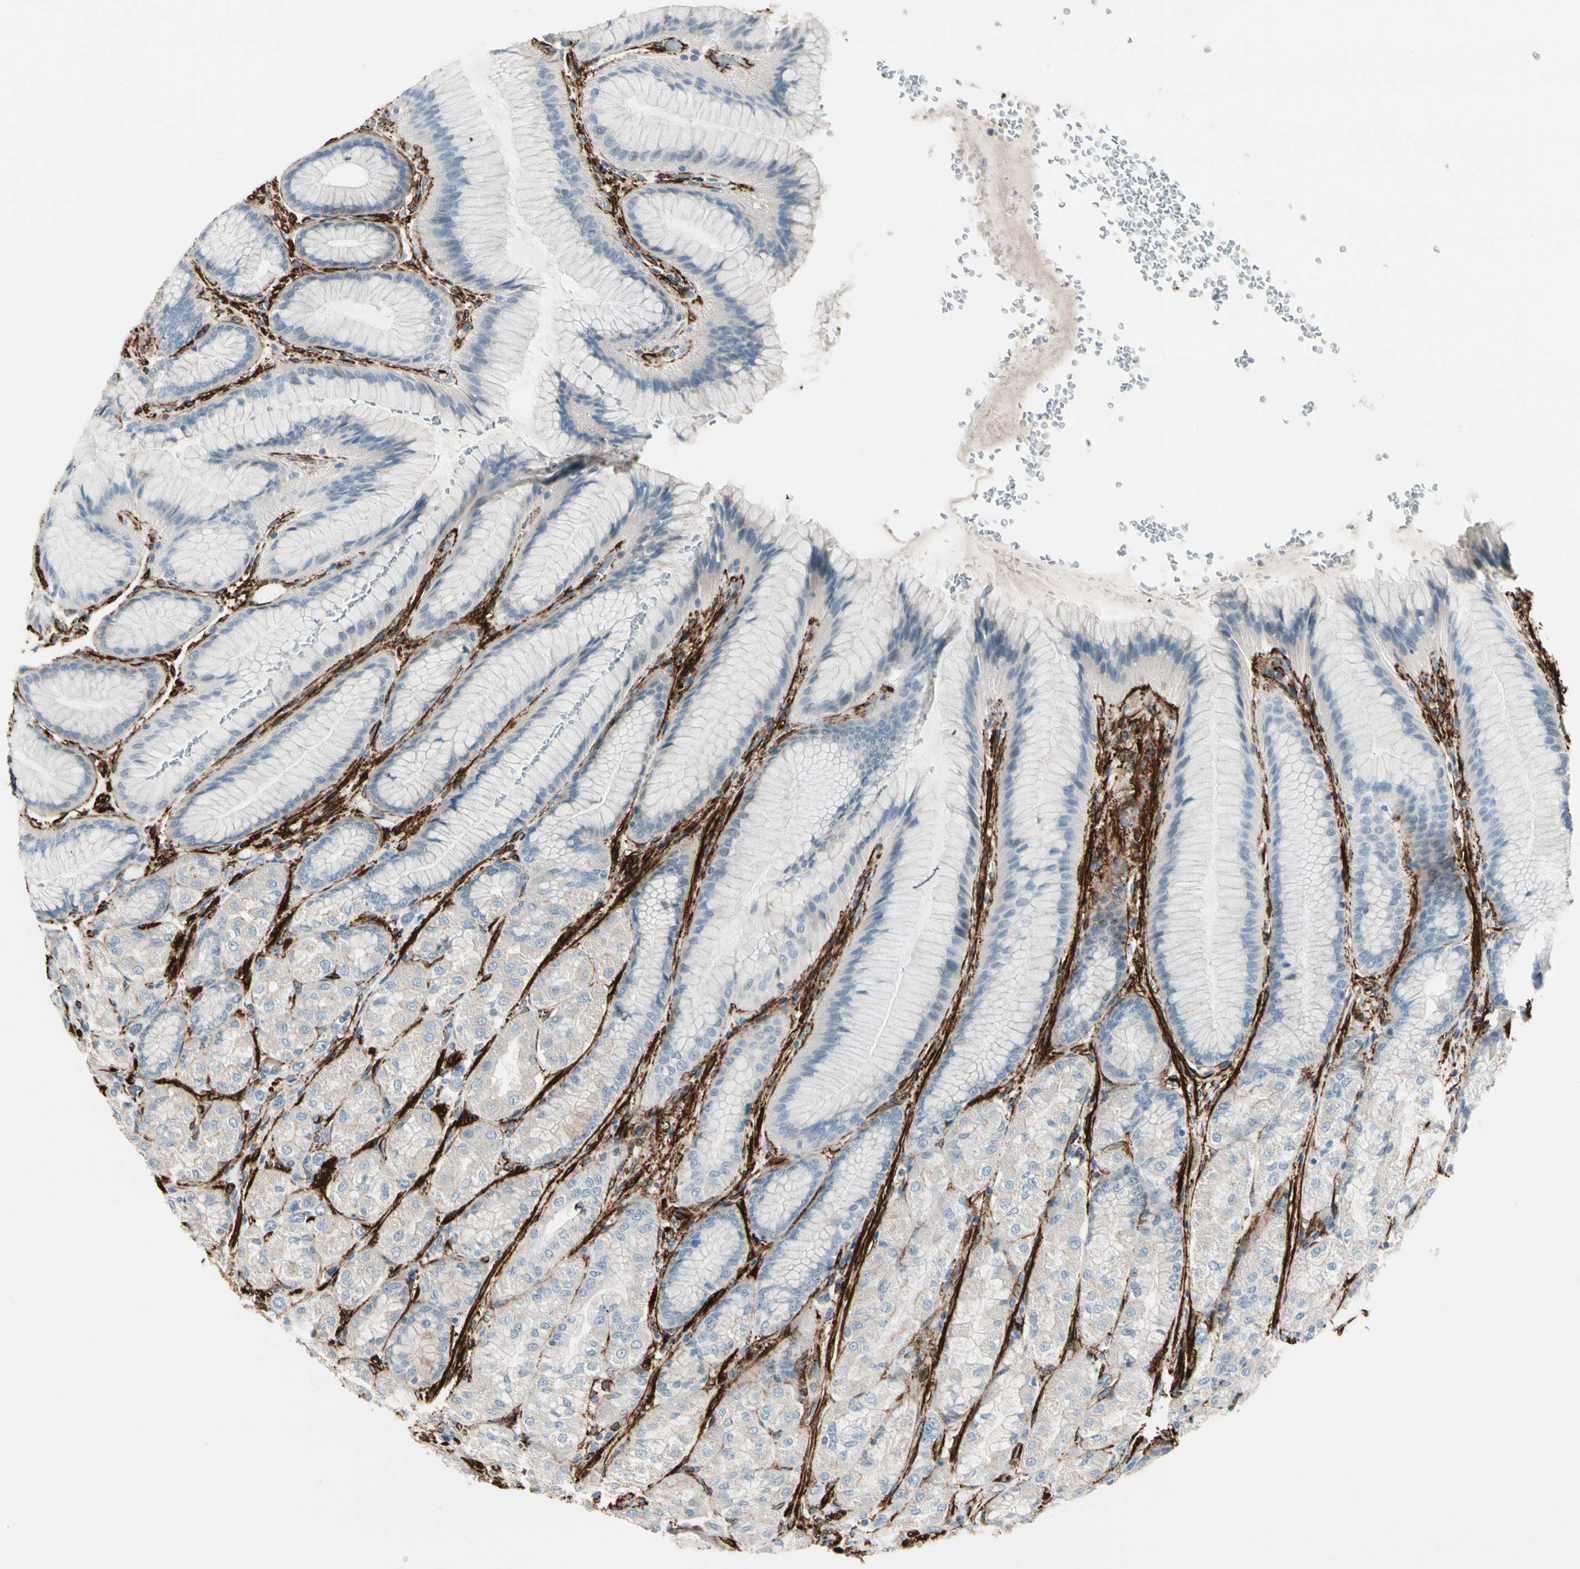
{"staining": {"intensity": "negative", "quantity": "none", "location": "none"}, "tissue": "stomach", "cell_type": "Glandular cells", "image_type": "normal", "snomed": [{"axis": "morphology", "description": "Normal tissue, NOS"}, {"axis": "morphology", "description": "Adenocarcinoma, NOS"}, {"axis": "topography", "description": "Stomach"}, {"axis": "topography", "description": "Stomach, lower"}], "caption": "Unremarkable stomach was stained to show a protein in brown. There is no significant staining in glandular cells.", "gene": "CALD1", "patient": {"sex": "female", "age": 65}}